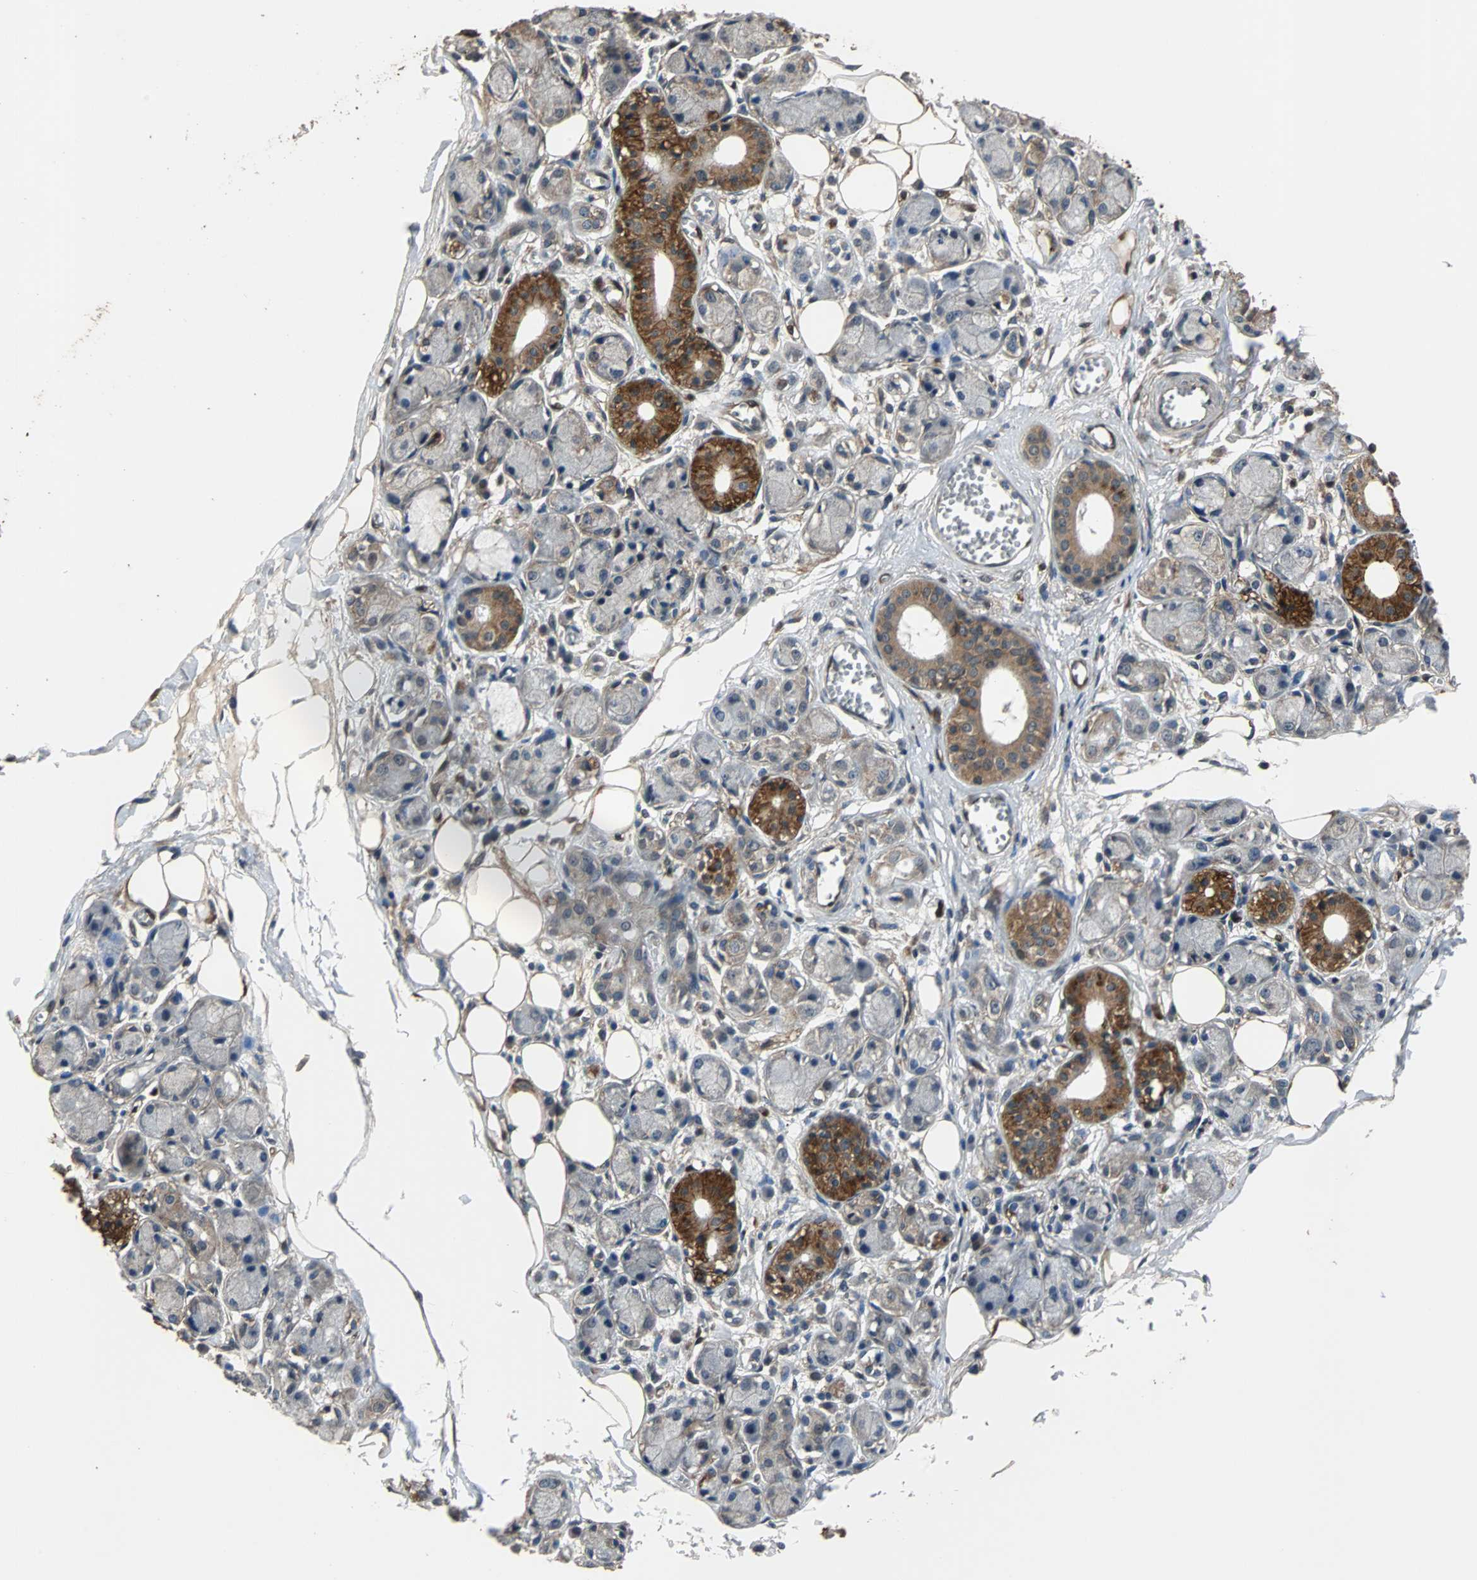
{"staining": {"intensity": "moderate", "quantity": ">75%", "location": "cytoplasmic/membranous"}, "tissue": "adipose tissue", "cell_type": "Adipocytes", "image_type": "normal", "snomed": [{"axis": "morphology", "description": "Normal tissue, NOS"}, {"axis": "morphology", "description": "Inflammation, NOS"}, {"axis": "topography", "description": "Vascular tissue"}, {"axis": "topography", "description": "Salivary gland"}], "caption": "Immunohistochemical staining of unremarkable adipose tissue demonstrates >75% levels of moderate cytoplasmic/membranous protein expression in about >75% of adipocytes.", "gene": "NDRG1", "patient": {"sex": "female", "age": 75}}